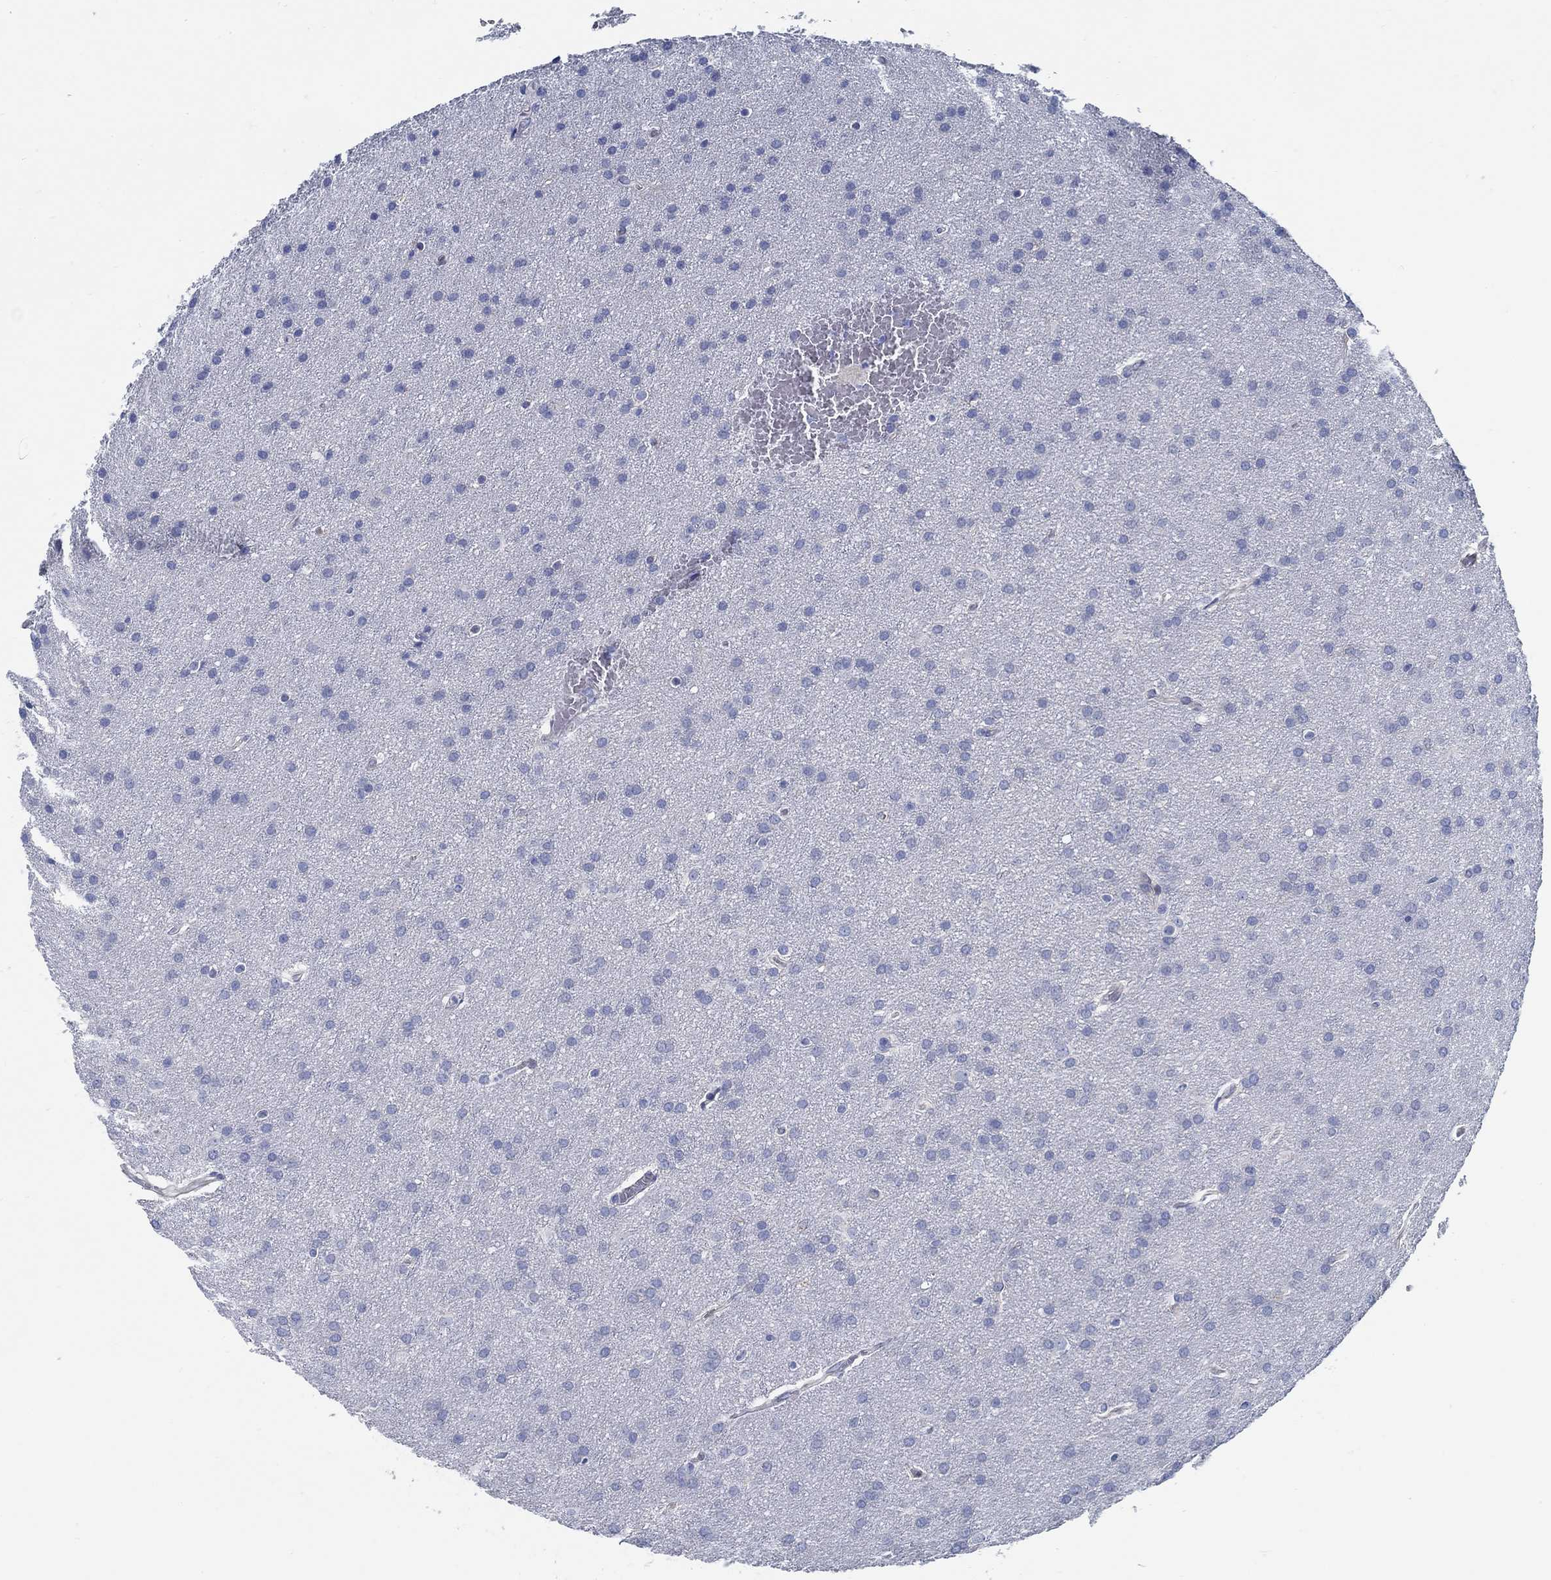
{"staining": {"intensity": "negative", "quantity": "none", "location": "none"}, "tissue": "glioma", "cell_type": "Tumor cells", "image_type": "cancer", "snomed": [{"axis": "morphology", "description": "Glioma, malignant, Low grade"}, {"axis": "topography", "description": "Brain"}], "caption": "Immunohistochemistry (IHC) photomicrograph of neoplastic tissue: malignant low-grade glioma stained with DAB (3,3'-diaminobenzidine) exhibits no significant protein positivity in tumor cells.", "gene": "C15orf39", "patient": {"sex": "female", "age": 32}}